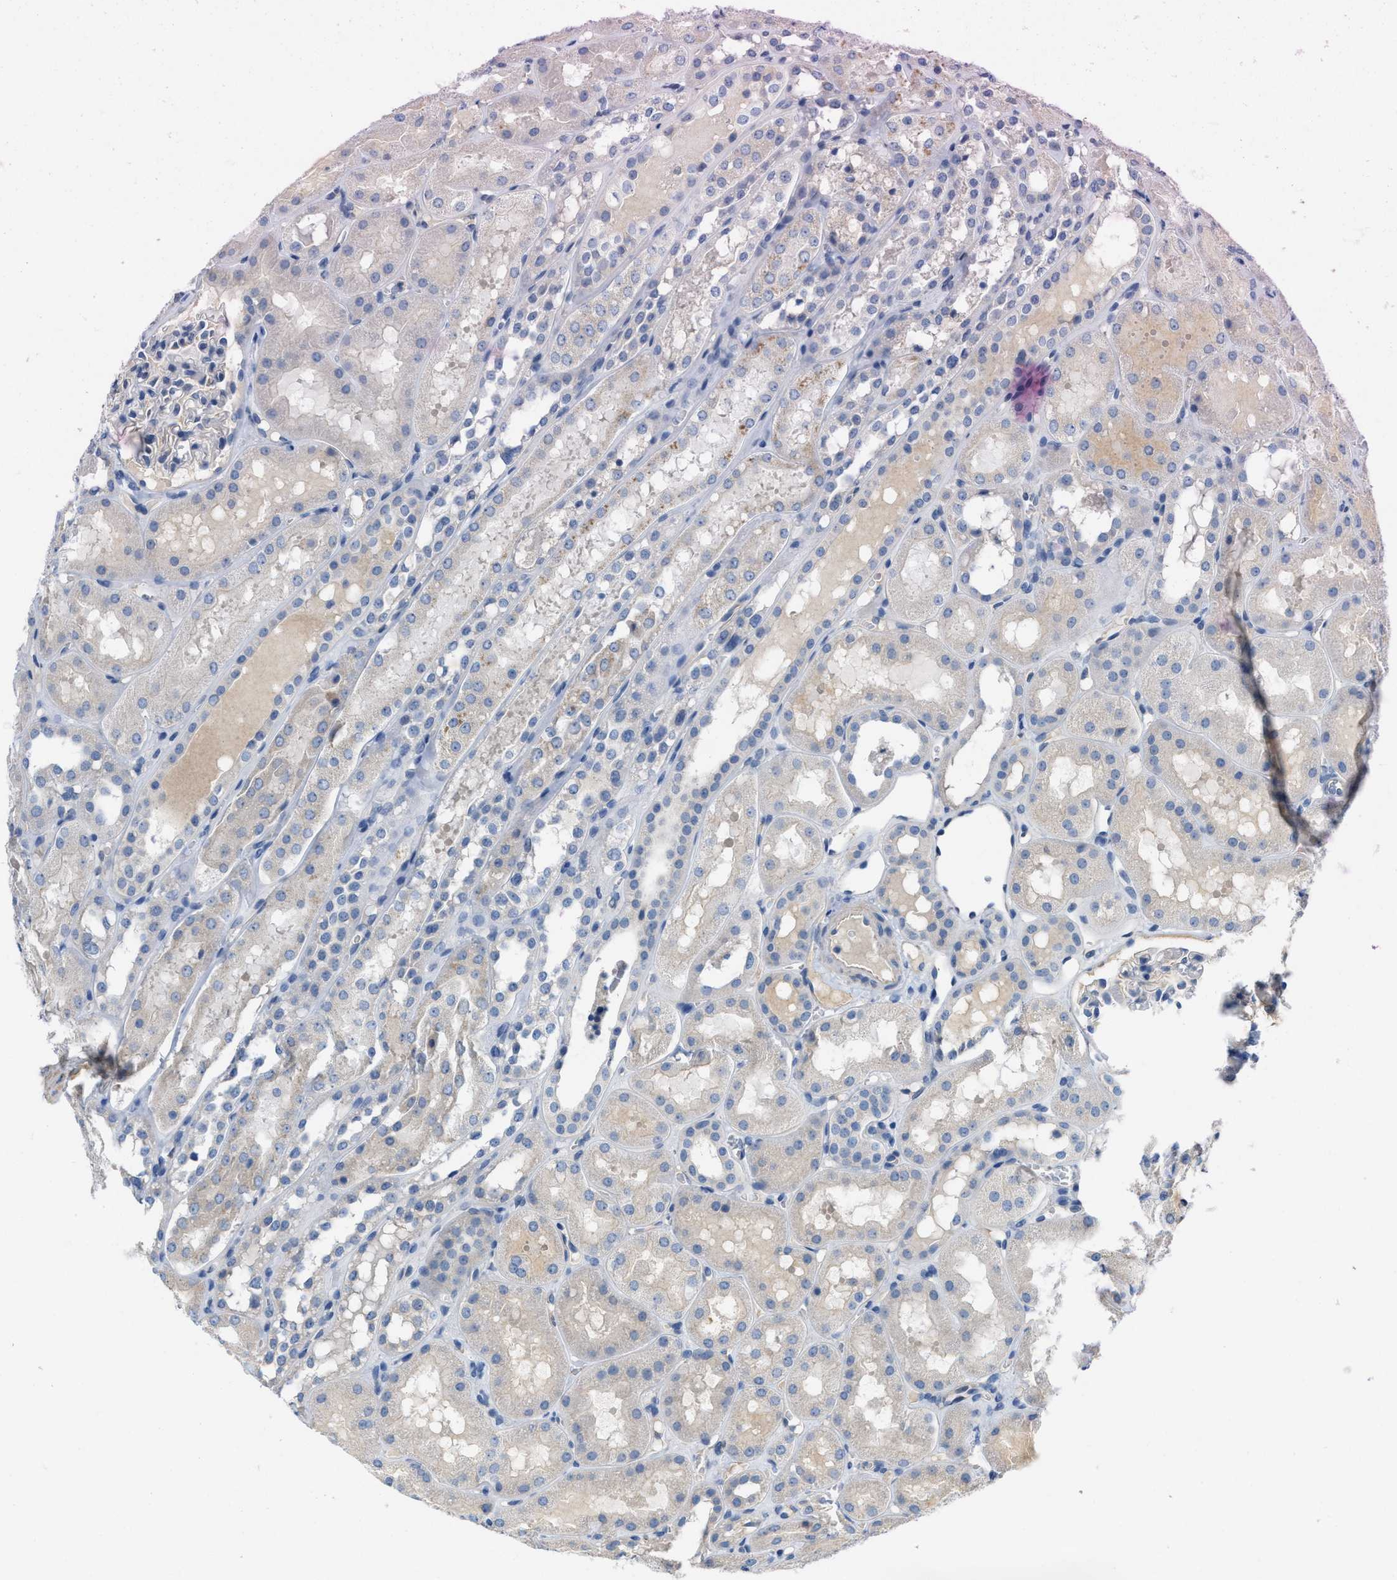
{"staining": {"intensity": "negative", "quantity": "none", "location": "none"}, "tissue": "kidney", "cell_type": "Cells in glomeruli", "image_type": "normal", "snomed": [{"axis": "morphology", "description": "Normal tissue, NOS"}, {"axis": "topography", "description": "Kidney"}, {"axis": "topography", "description": "Urinary bladder"}], "caption": "Immunohistochemistry image of benign human kidney stained for a protein (brown), which exhibits no positivity in cells in glomeruli.", "gene": "CPA2", "patient": {"sex": "male", "age": 16}}